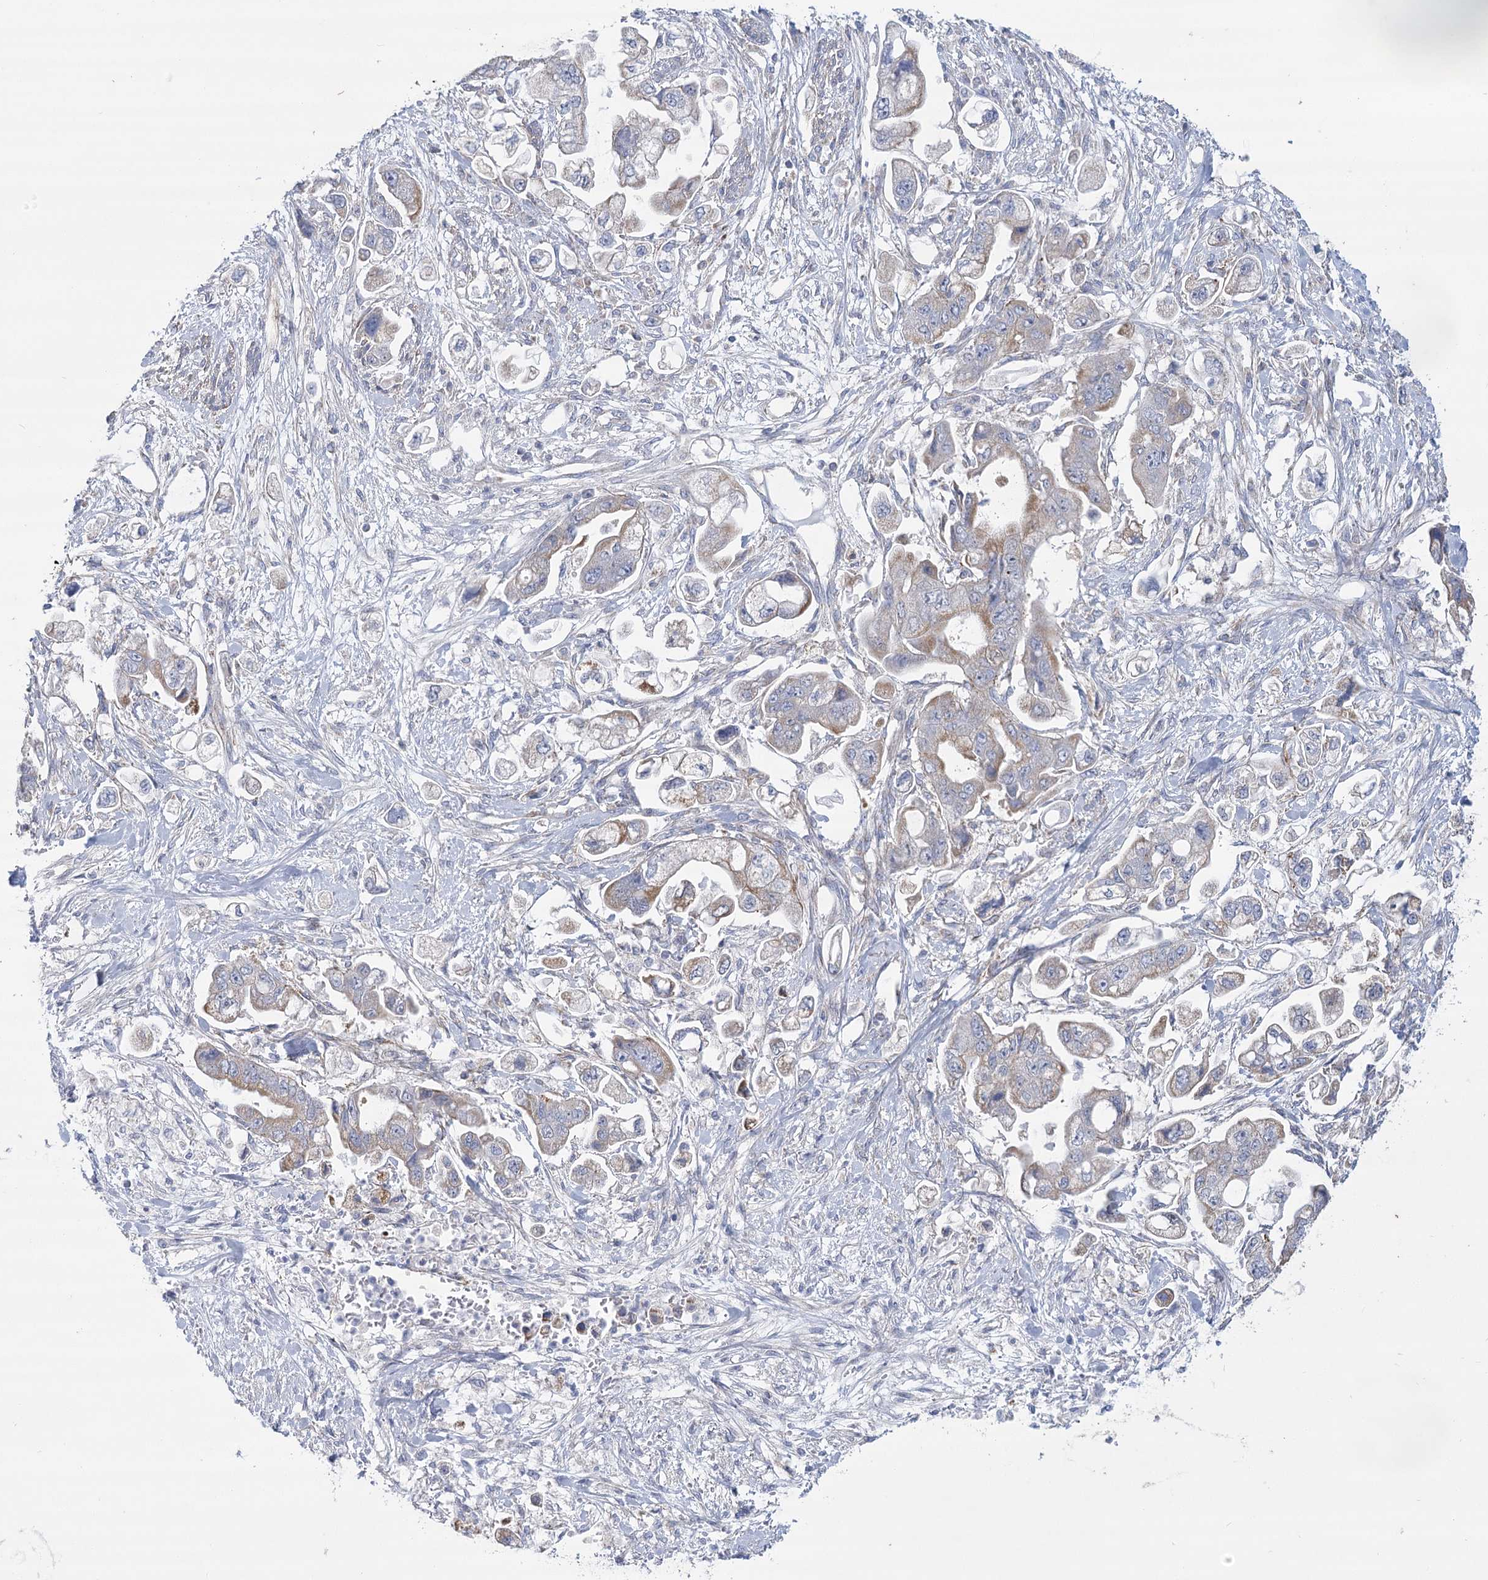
{"staining": {"intensity": "weak", "quantity": "<25%", "location": "cytoplasmic/membranous"}, "tissue": "stomach cancer", "cell_type": "Tumor cells", "image_type": "cancer", "snomed": [{"axis": "morphology", "description": "Adenocarcinoma, NOS"}, {"axis": "topography", "description": "Stomach"}], "caption": "This histopathology image is of stomach adenocarcinoma stained with immunohistochemistry (IHC) to label a protein in brown with the nuclei are counter-stained blue. There is no staining in tumor cells.", "gene": "SNX7", "patient": {"sex": "male", "age": 62}}